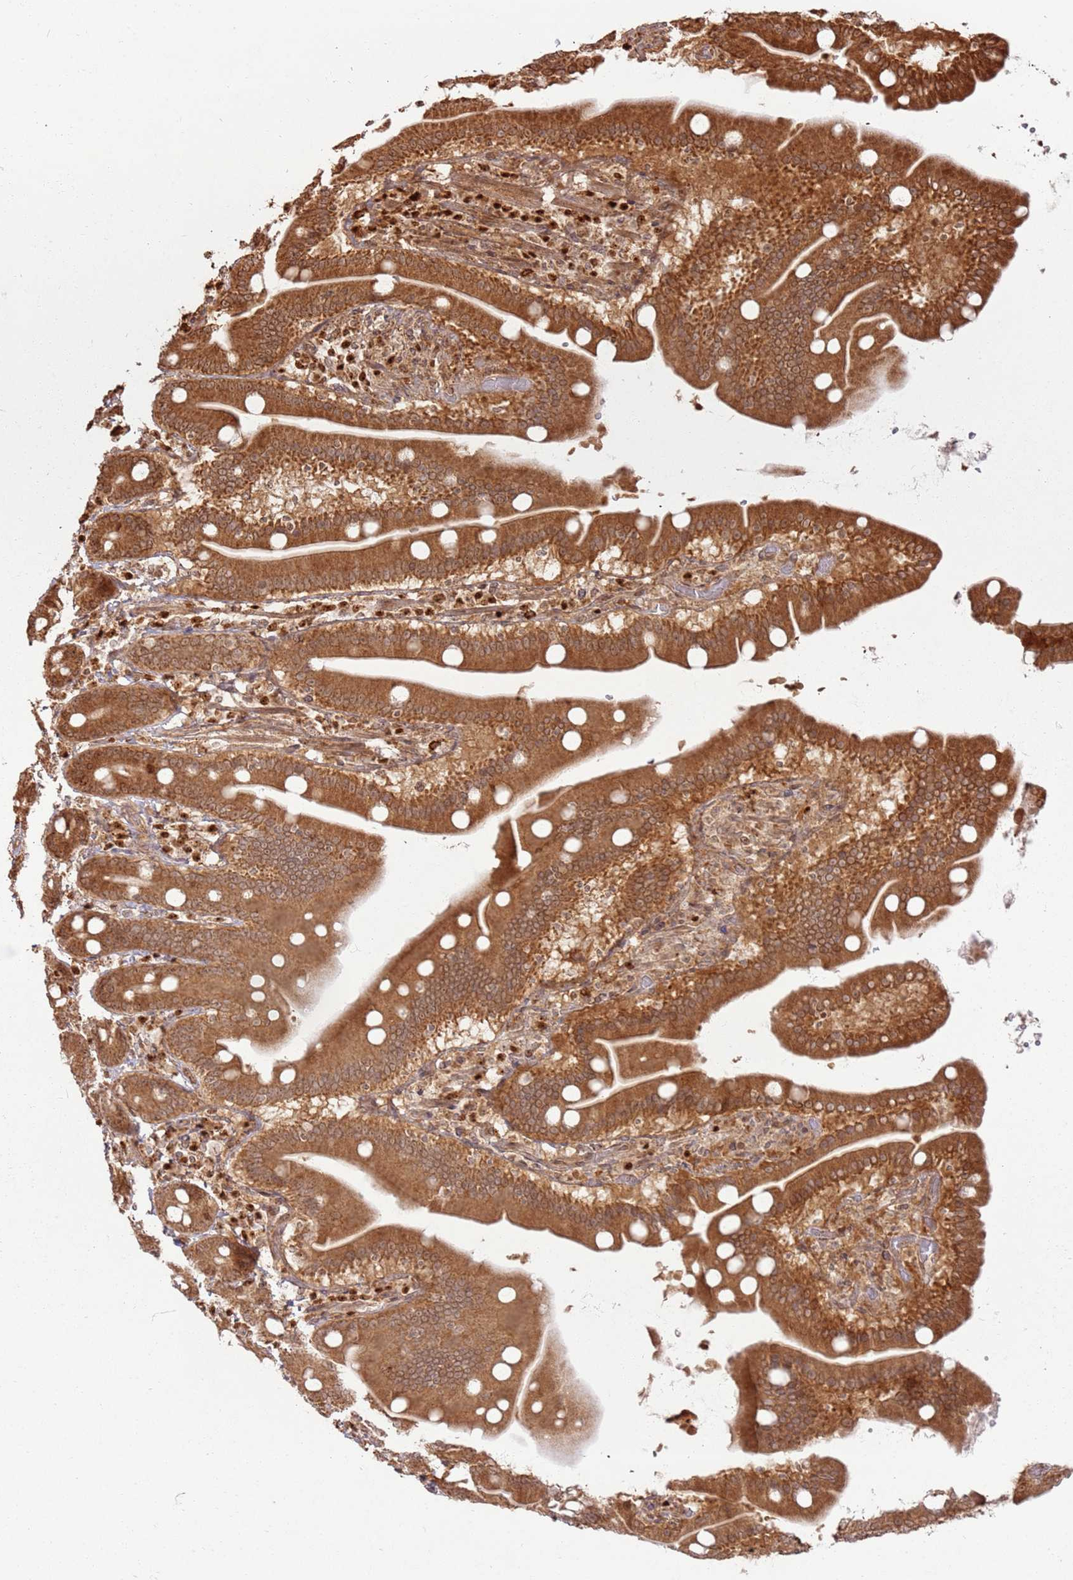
{"staining": {"intensity": "strong", "quantity": ">75%", "location": "cytoplasmic/membranous"}, "tissue": "duodenum", "cell_type": "Glandular cells", "image_type": "normal", "snomed": [{"axis": "morphology", "description": "Normal tissue, NOS"}, {"axis": "topography", "description": "Duodenum"}], "caption": "An image of duodenum stained for a protein demonstrates strong cytoplasmic/membranous brown staining in glandular cells. (Stains: DAB in brown, nuclei in blue, Microscopy: brightfield microscopy at high magnification).", "gene": "TBC1D13", "patient": {"sex": "male", "age": 55}}